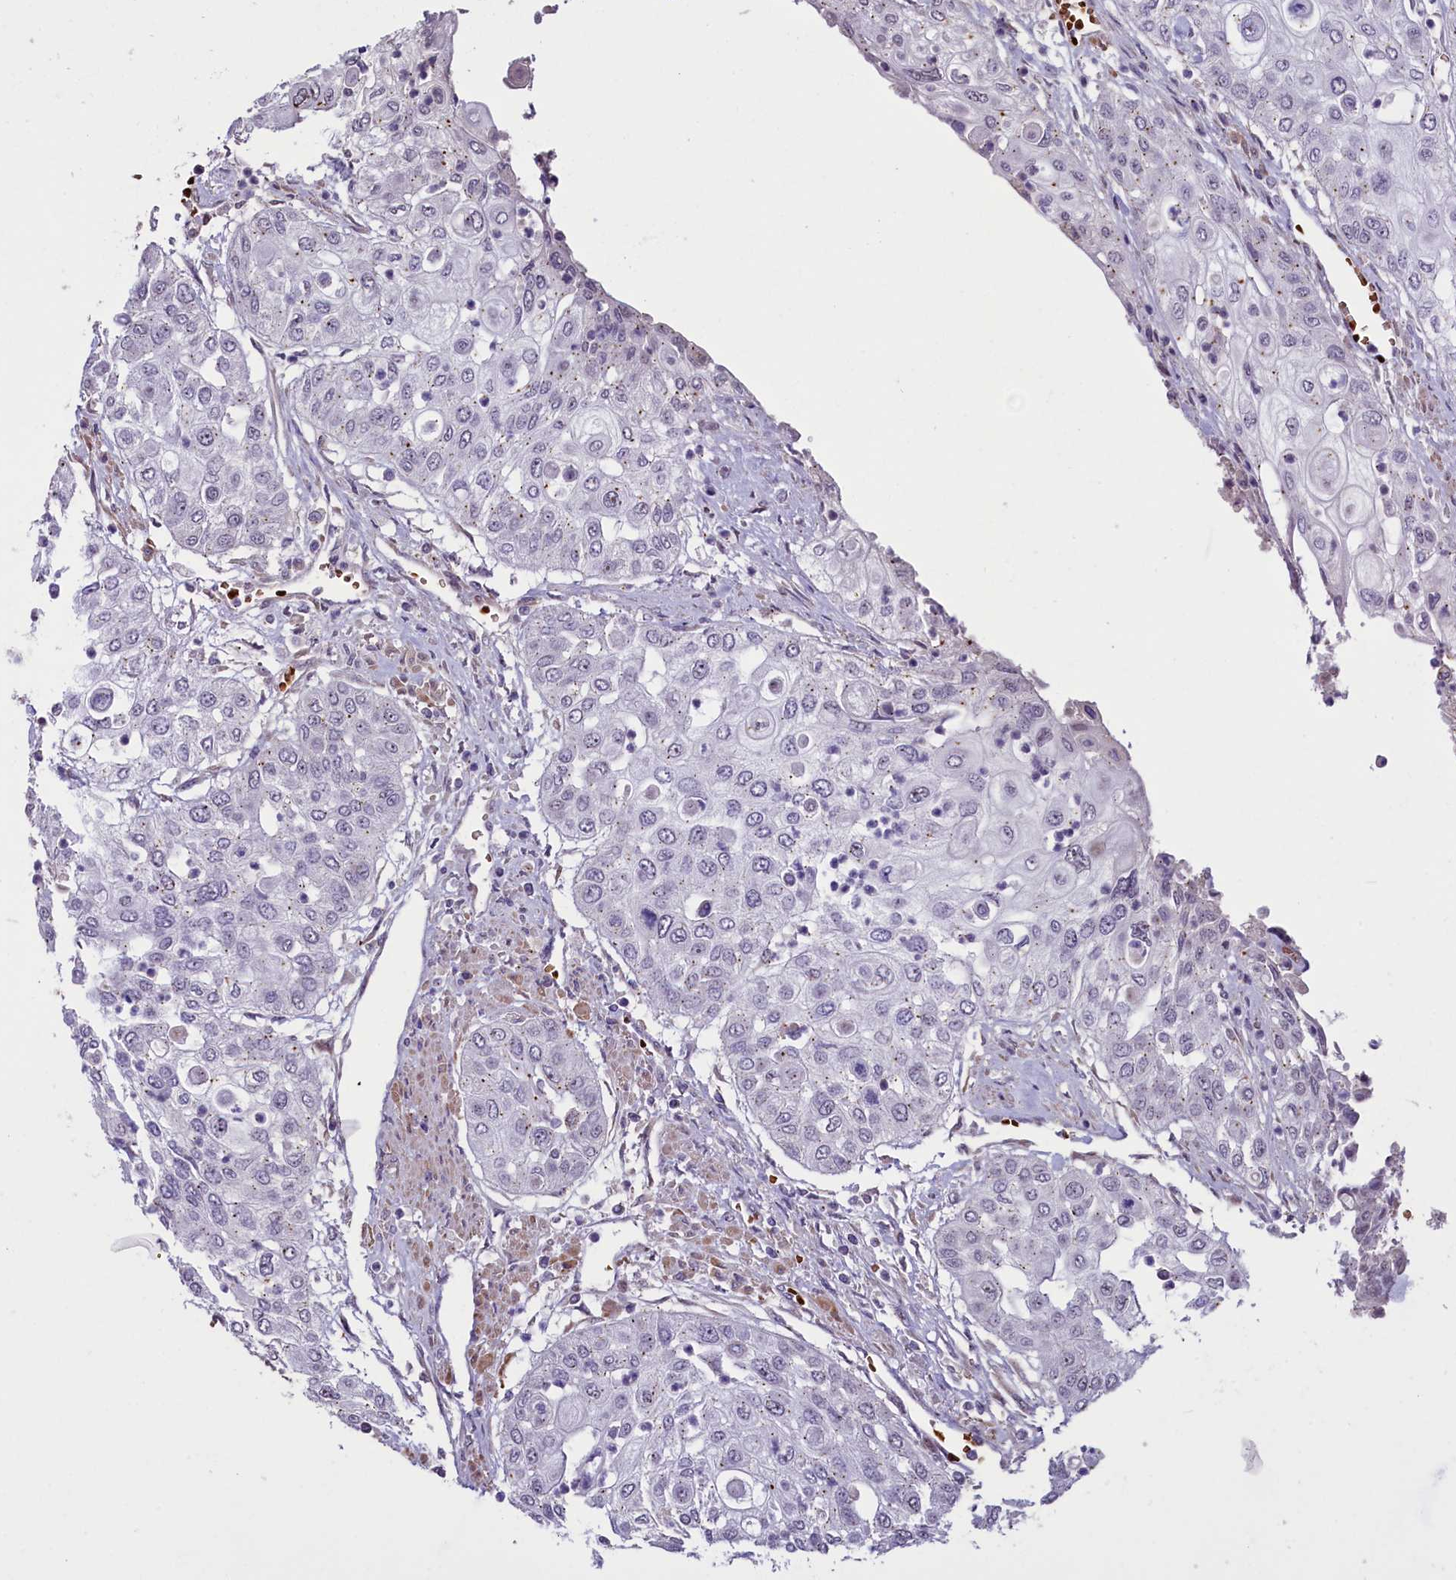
{"staining": {"intensity": "negative", "quantity": "none", "location": "none"}, "tissue": "urothelial cancer", "cell_type": "Tumor cells", "image_type": "cancer", "snomed": [{"axis": "morphology", "description": "Urothelial carcinoma, High grade"}, {"axis": "topography", "description": "Urinary bladder"}], "caption": "DAB (3,3'-diaminobenzidine) immunohistochemical staining of urothelial carcinoma (high-grade) reveals no significant staining in tumor cells. (DAB (3,3'-diaminobenzidine) immunohistochemistry (IHC) with hematoxylin counter stain).", "gene": "SHFL", "patient": {"sex": "female", "age": 79}}